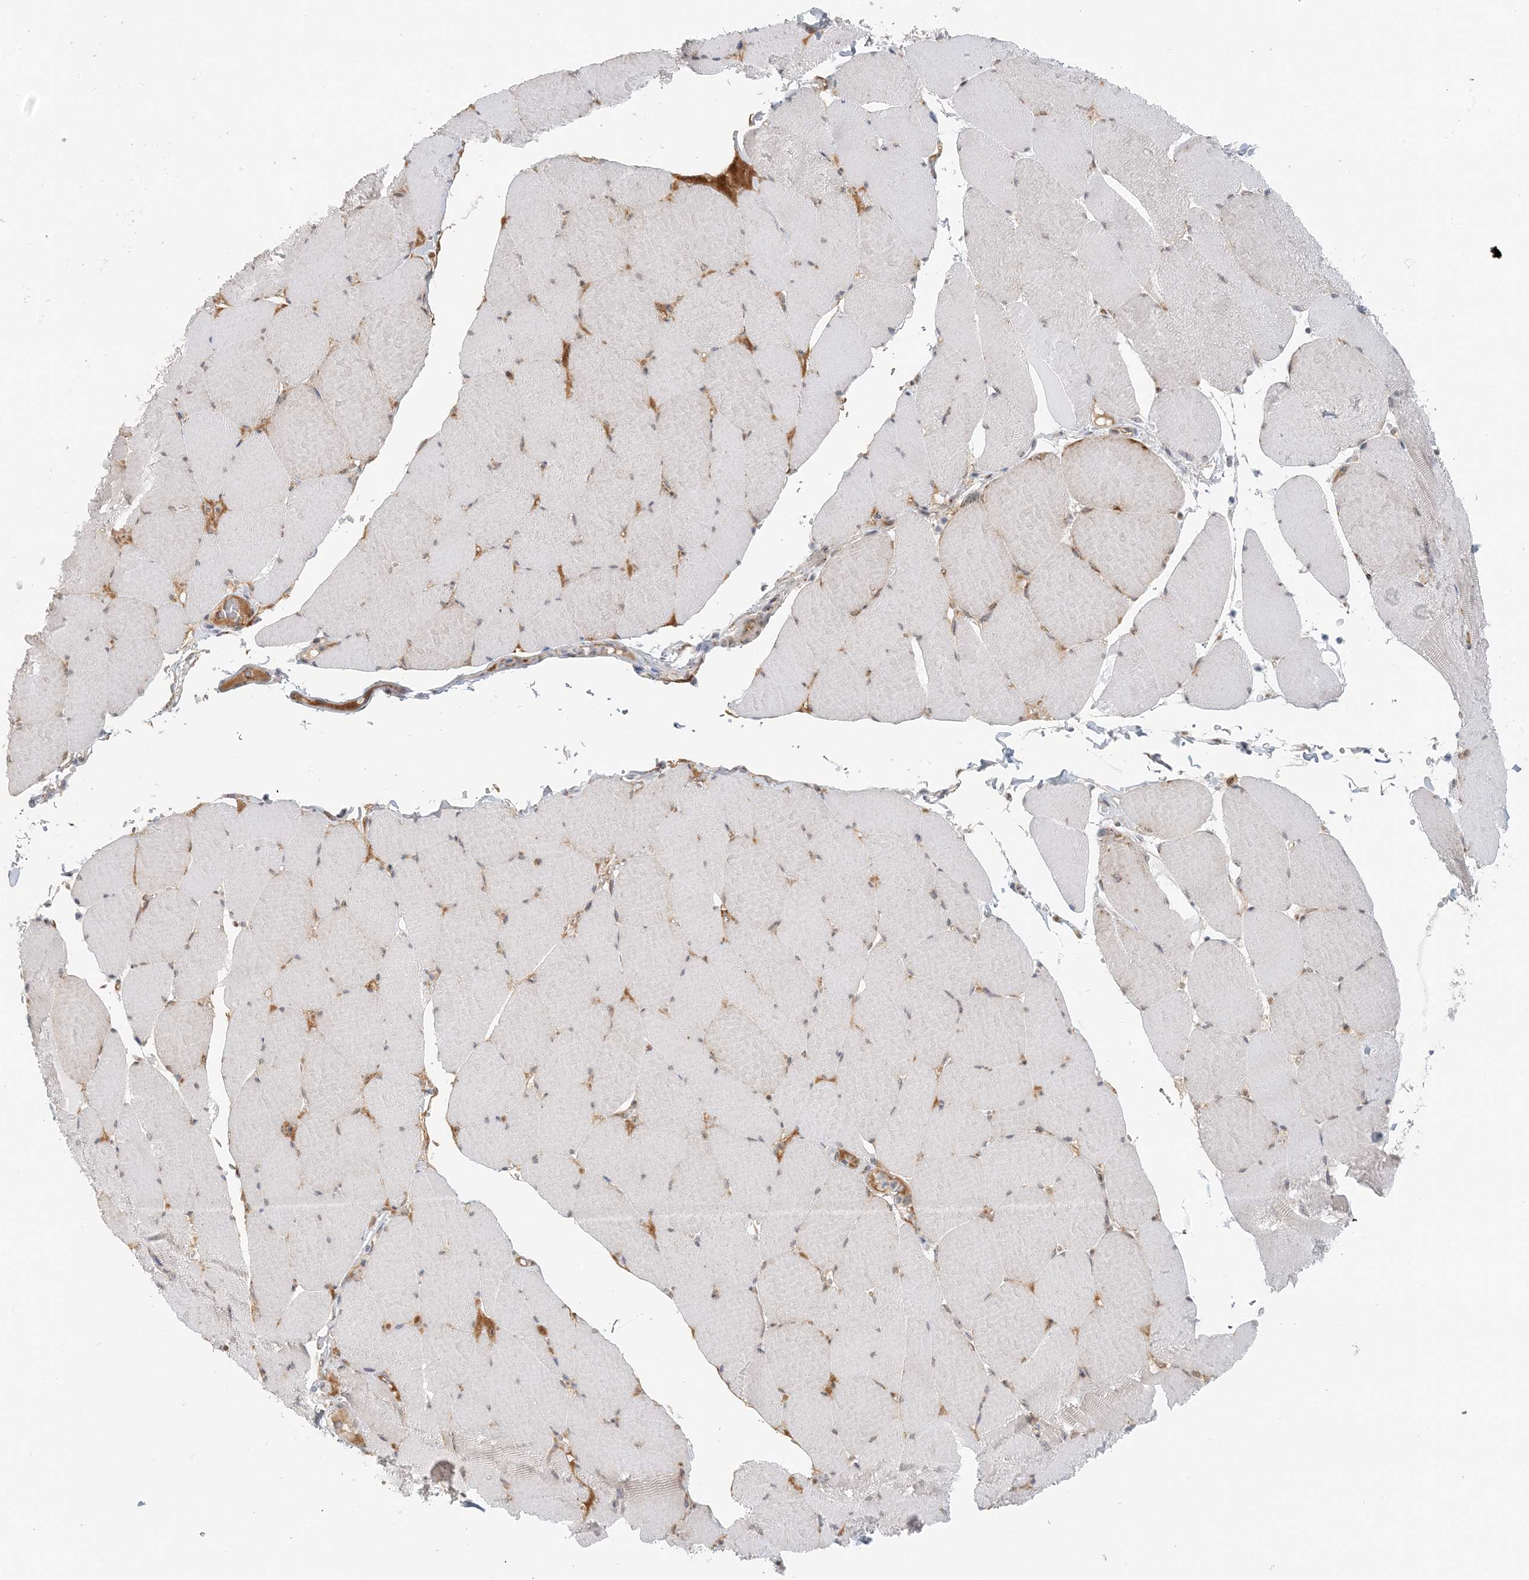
{"staining": {"intensity": "negative", "quantity": "none", "location": "none"}, "tissue": "skeletal muscle", "cell_type": "Myocytes", "image_type": "normal", "snomed": [{"axis": "morphology", "description": "Normal tissue, NOS"}, {"axis": "topography", "description": "Skeletal muscle"}, {"axis": "topography", "description": "Head-Neck"}], "caption": "This micrograph is of benign skeletal muscle stained with IHC to label a protein in brown with the nuclei are counter-stained blue. There is no expression in myocytes. (DAB IHC visualized using brightfield microscopy, high magnification).", "gene": "ZCCHC4", "patient": {"sex": "male", "age": 66}}